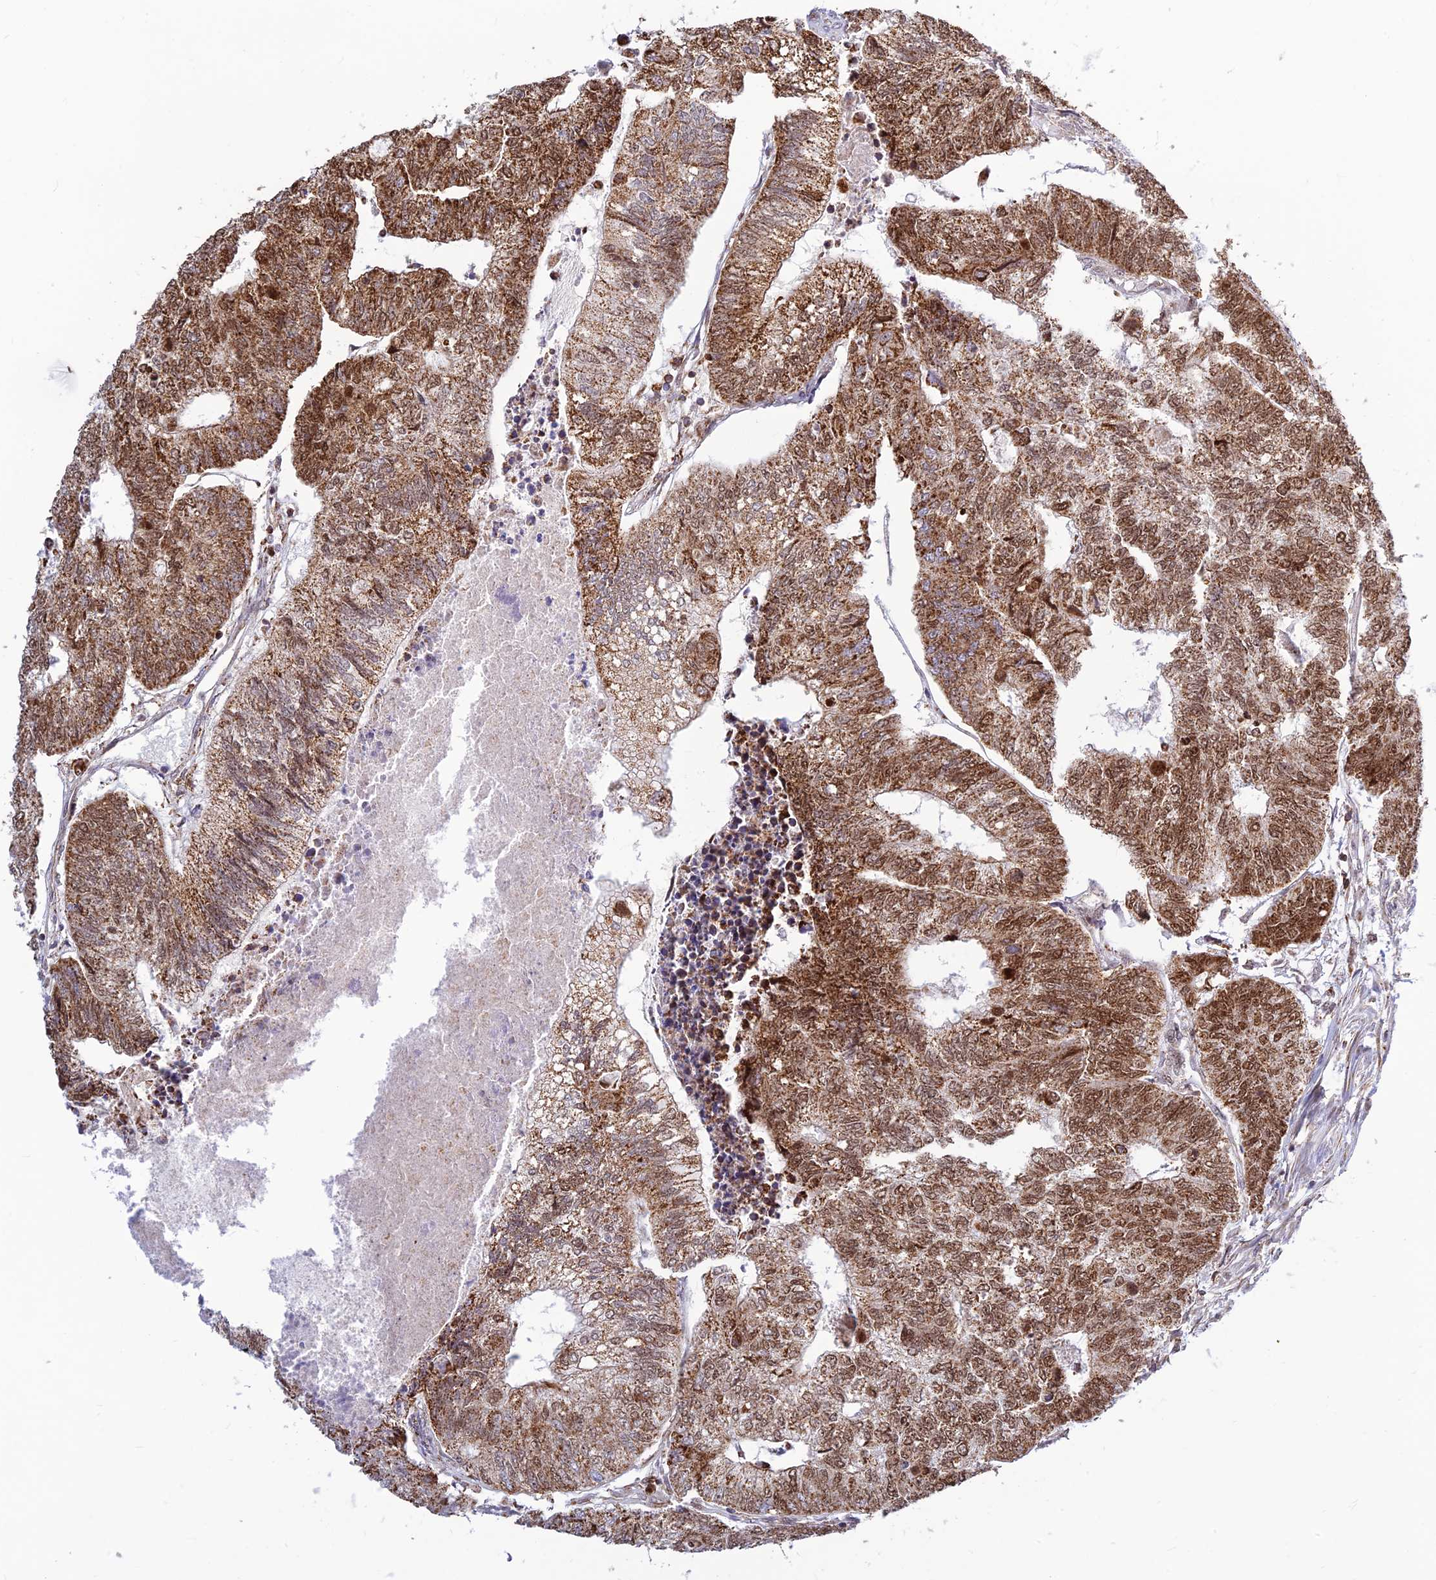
{"staining": {"intensity": "strong", "quantity": ">75%", "location": "cytoplasmic/membranous,nuclear"}, "tissue": "colorectal cancer", "cell_type": "Tumor cells", "image_type": "cancer", "snomed": [{"axis": "morphology", "description": "Adenocarcinoma, NOS"}, {"axis": "topography", "description": "Colon"}], "caption": "Protein staining of colorectal cancer tissue shows strong cytoplasmic/membranous and nuclear expression in approximately >75% of tumor cells. (DAB IHC, brown staining for protein, blue staining for nuclei).", "gene": "POLR1G", "patient": {"sex": "female", "age": 67}}